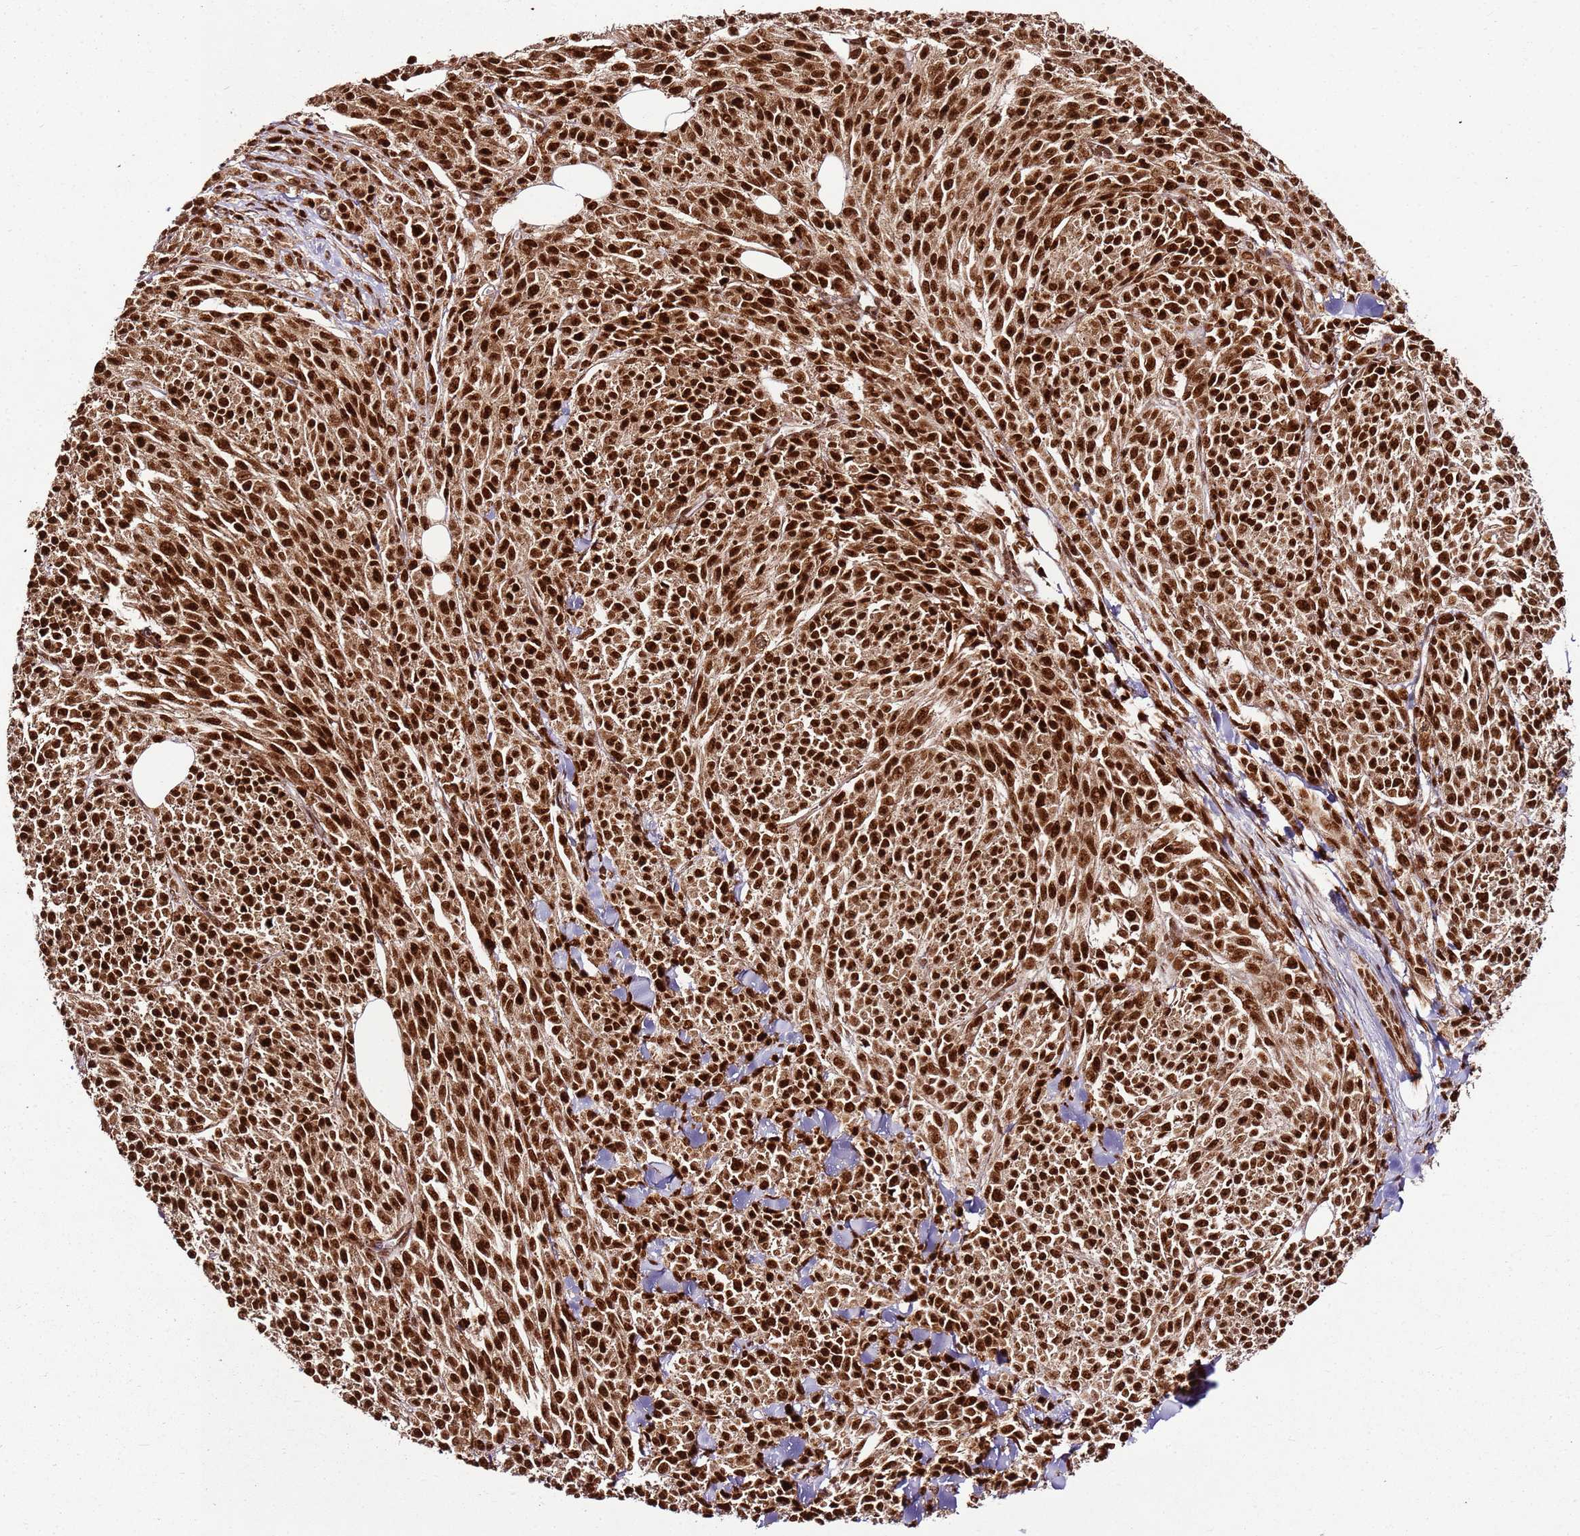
{"staining": {"intensity": "strong", "quantity": ">75%", "location": "nuclear"}, "tissue": "melanoma", "cell_type": "Tumor cells", "image_type": "cancer", "snomed": [{"axis": "morphology", "description": "Malignant melanoma, NOS"}, {"axis": "topography", "description": "Skin"}], "caption": "Immunohistochemistry (IHC) micrograph of neoplastic tissue: human malignant melanoma stained using immunohistochemistry reveals high levels of strong protein expression localized specifically in the nuclear of tumor cells, appearing as a nuclear brown color.", "gene": "XRN2", "patient": {"sex": "female", "age": 52}}